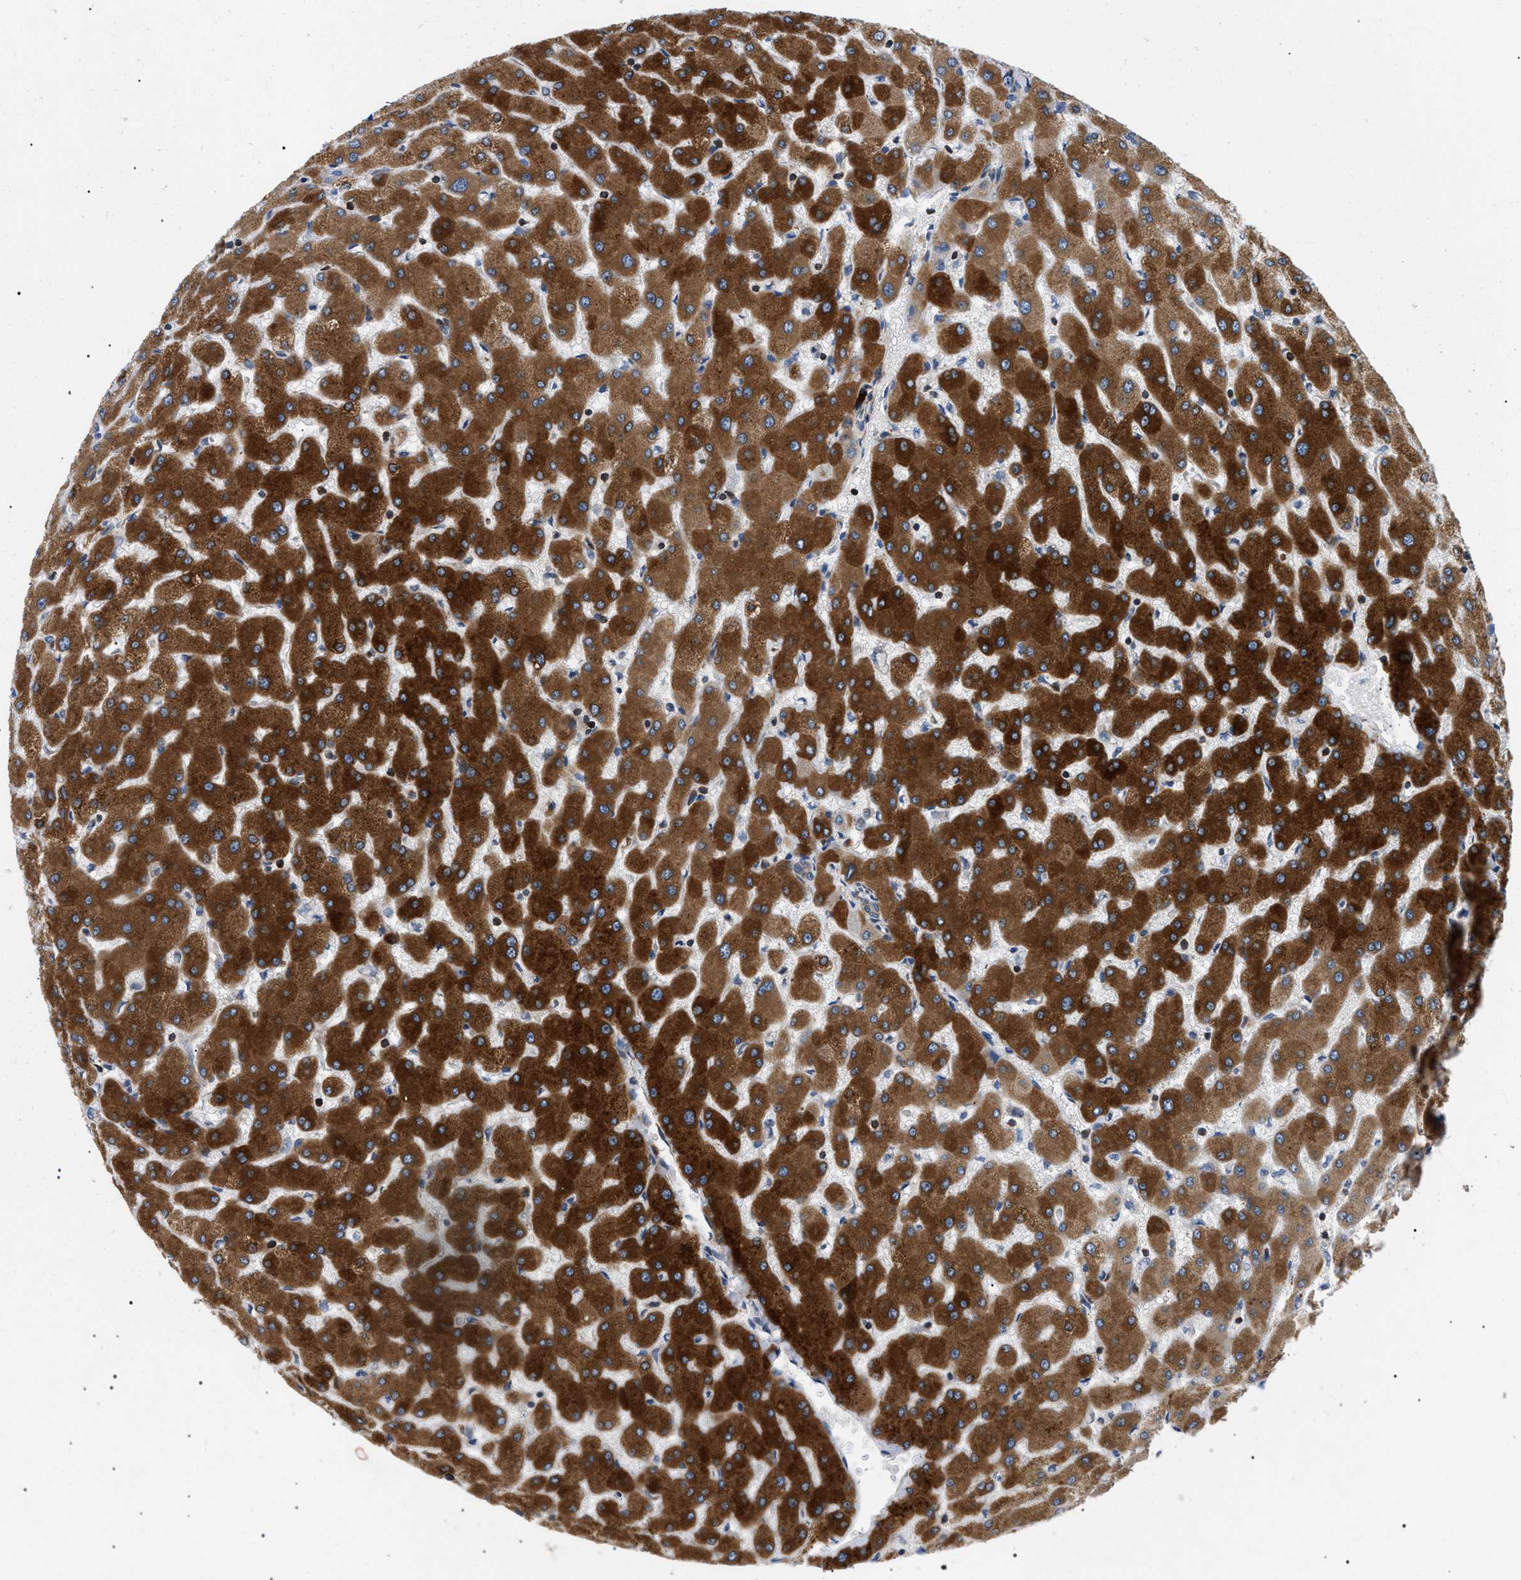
{"staining": {"intensity": "weak", "quantity": "25%-75%", "location": "cytoplasmic/membranous"}, "tissue": "liver", "cell_type": "Cholangiocytes", "image_type": "normal", "snomed": [{"axis": "morphology", "description": "Normal tissue, NOS"}, {"axis": "topography", "description": "Liver"}], "caption": "A photomicrograph of human liver stained for a protein demonstrates weak cytoplasmic/membranous brown staining in cholangiocytes. (Stains: DAB in brown, nuclei in blue, Microscopy: brightfield microscopy at high magnification).", "gene": "DERL1", "patient": {"sex": "female", "age": 63}}